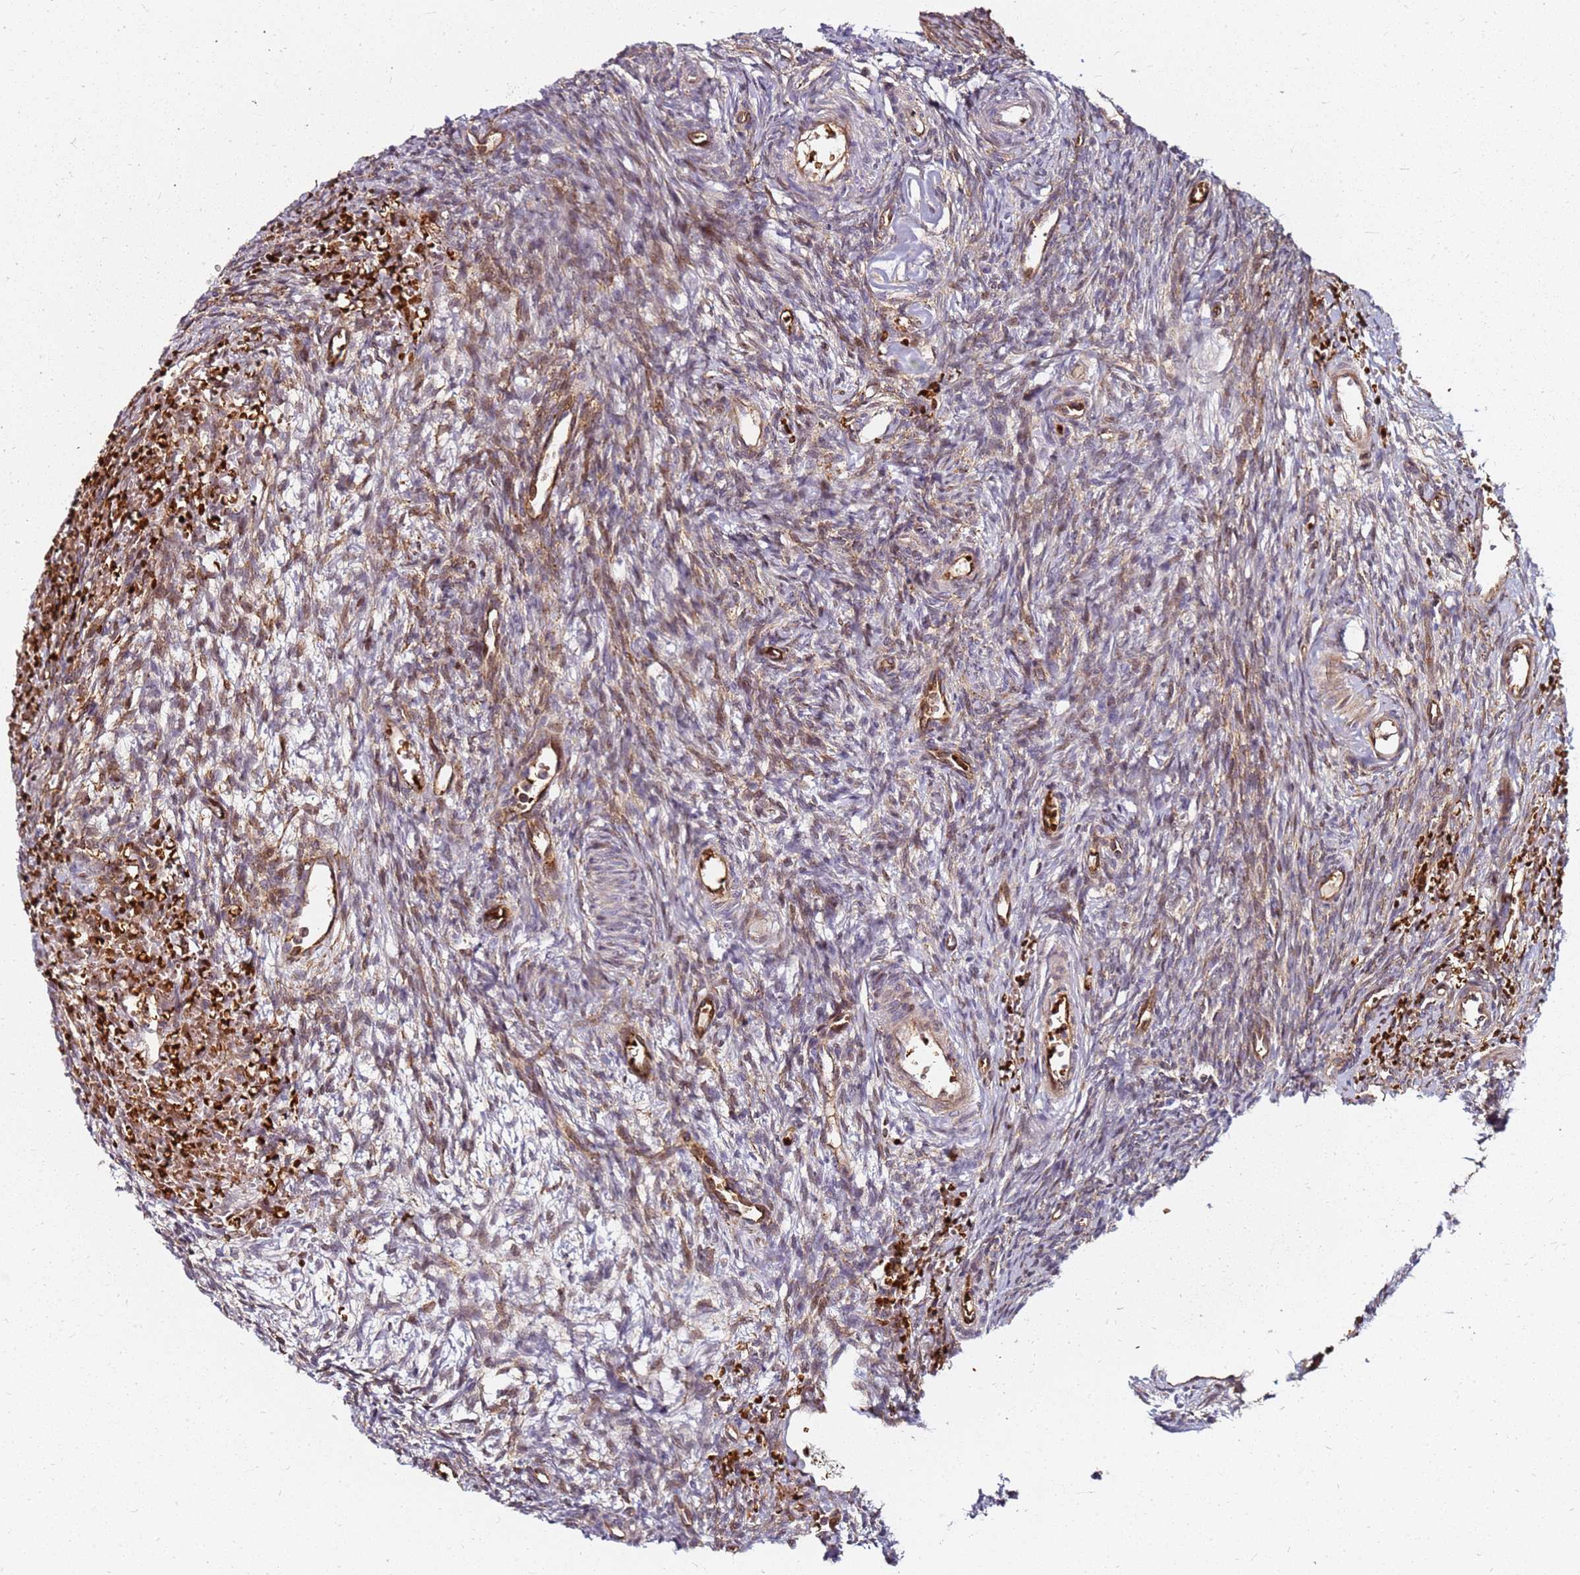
{"staining": {"intensity": "moderate", "quantity": "<25%", "location": "nuclear"}, "tissue": "ovary", "cell_type": "Ovarian stroma cells", "image_type": "normal", "snomed": [{"axis": "morphology", "description": "Normal tissue, NOS"}, {"axis": "topography", "description": "Ovary"}], "caption": "Protein analysis of unremarkable ovary displays moderate nuclear staining in about <25% of ovarian stroma cells. Immunohistochemistry stains the protein in brown and the nuclei are stained blue.", "gene": "RNF11", "patient": {"sex": "female", "age": 39}}